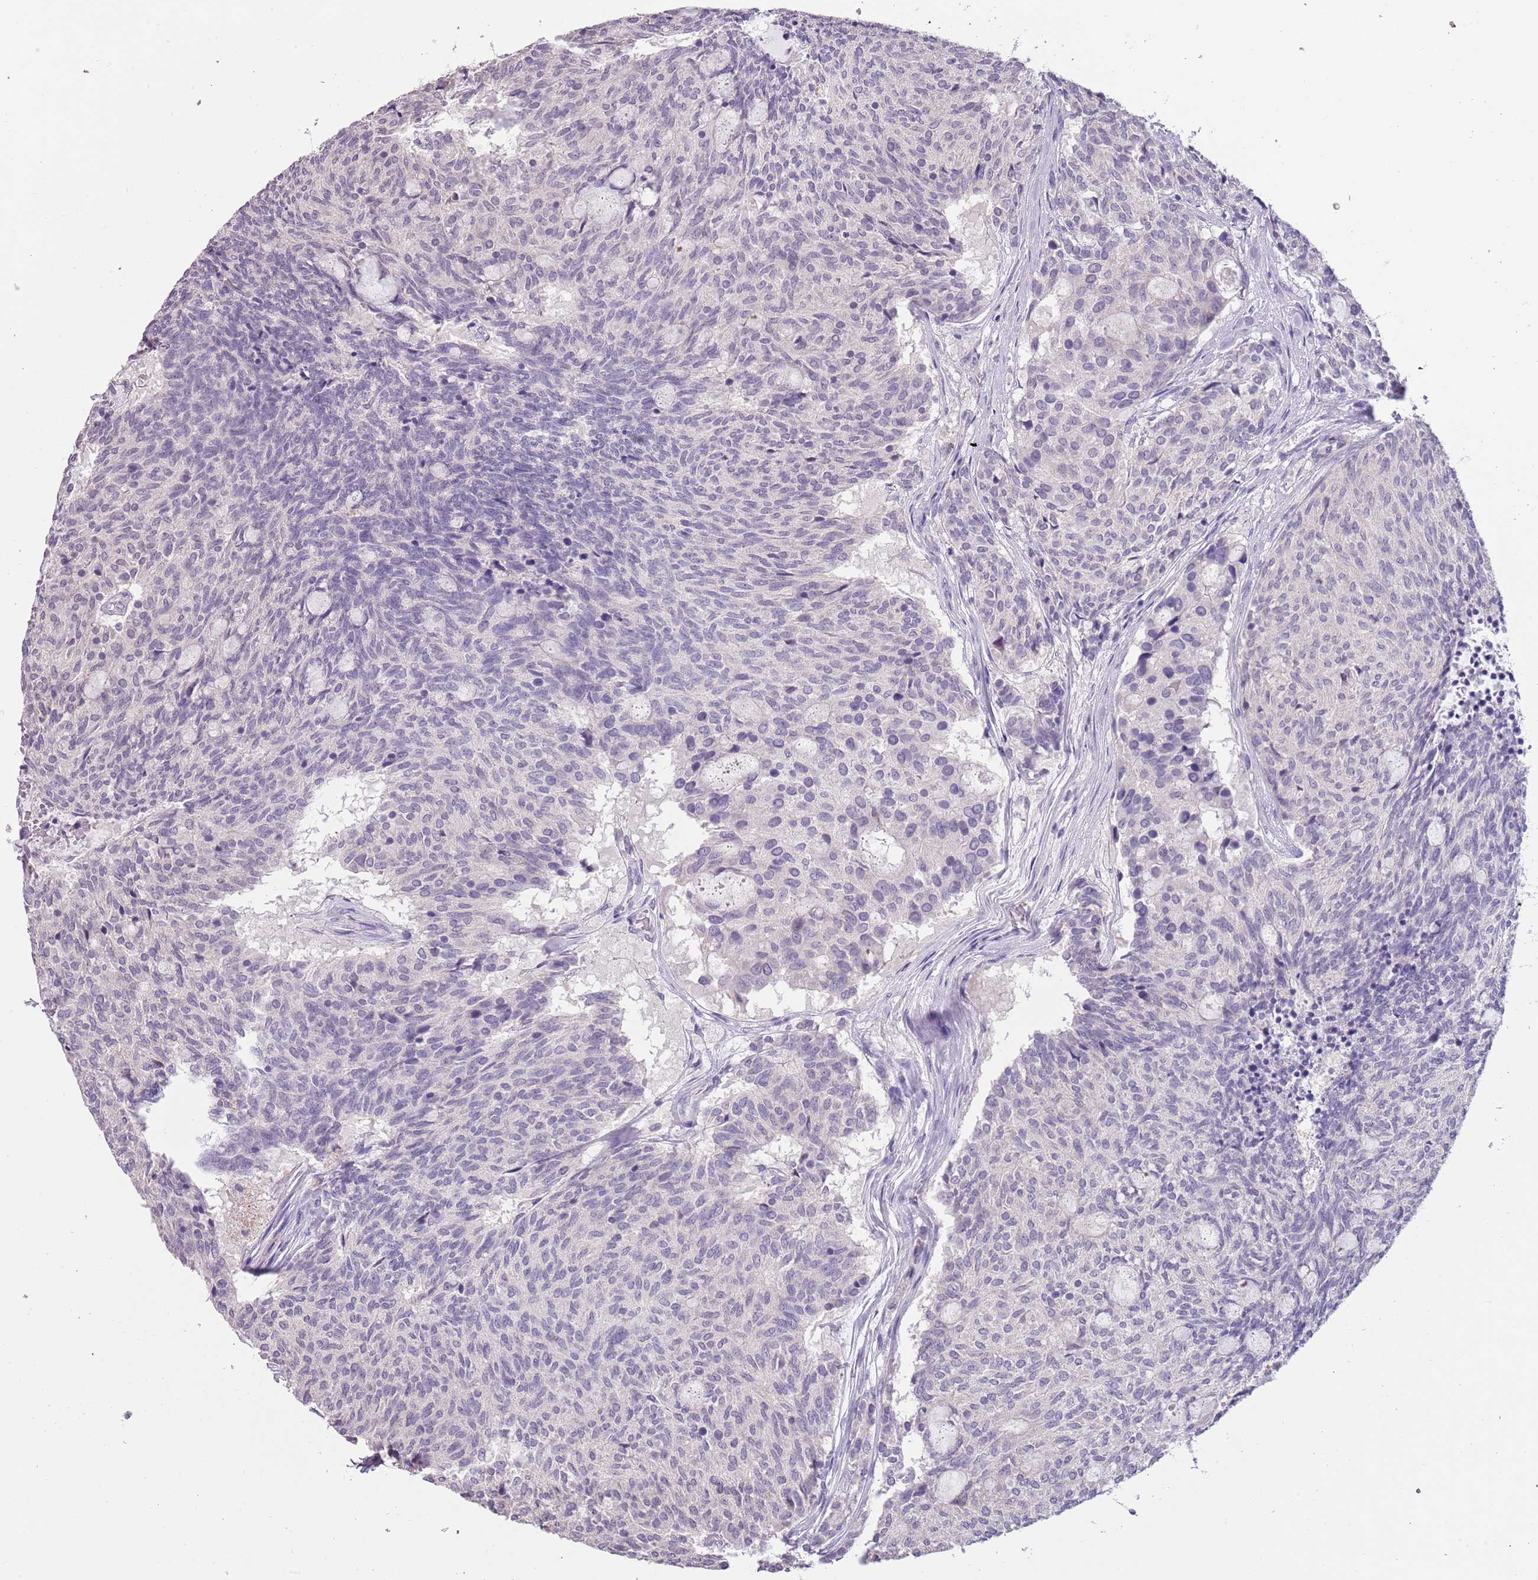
{"staining": {"intensity": "negative", "quantity": "none", "location": "none"}, "tissue": "carcinoid", "cell_type": "Tumor cells", "image_type": "cancer", "snomed": [{"axis": "morphology", "description": "Carcinoid, malignant, NOS"}, {"axis": "topography", "description": "Pancreas"}], "caption": "The image reveals no significant expression in tumor cells of carcinoid. (Stains: DAB (3,3'-diaminobenzidine) immunohistochemistry with hematoxylin counter stain, Microscopy: brightfield microscopy at high magnification).", "gene": "SLC35E3", "patient": {"sex": "female", "age": 54}}